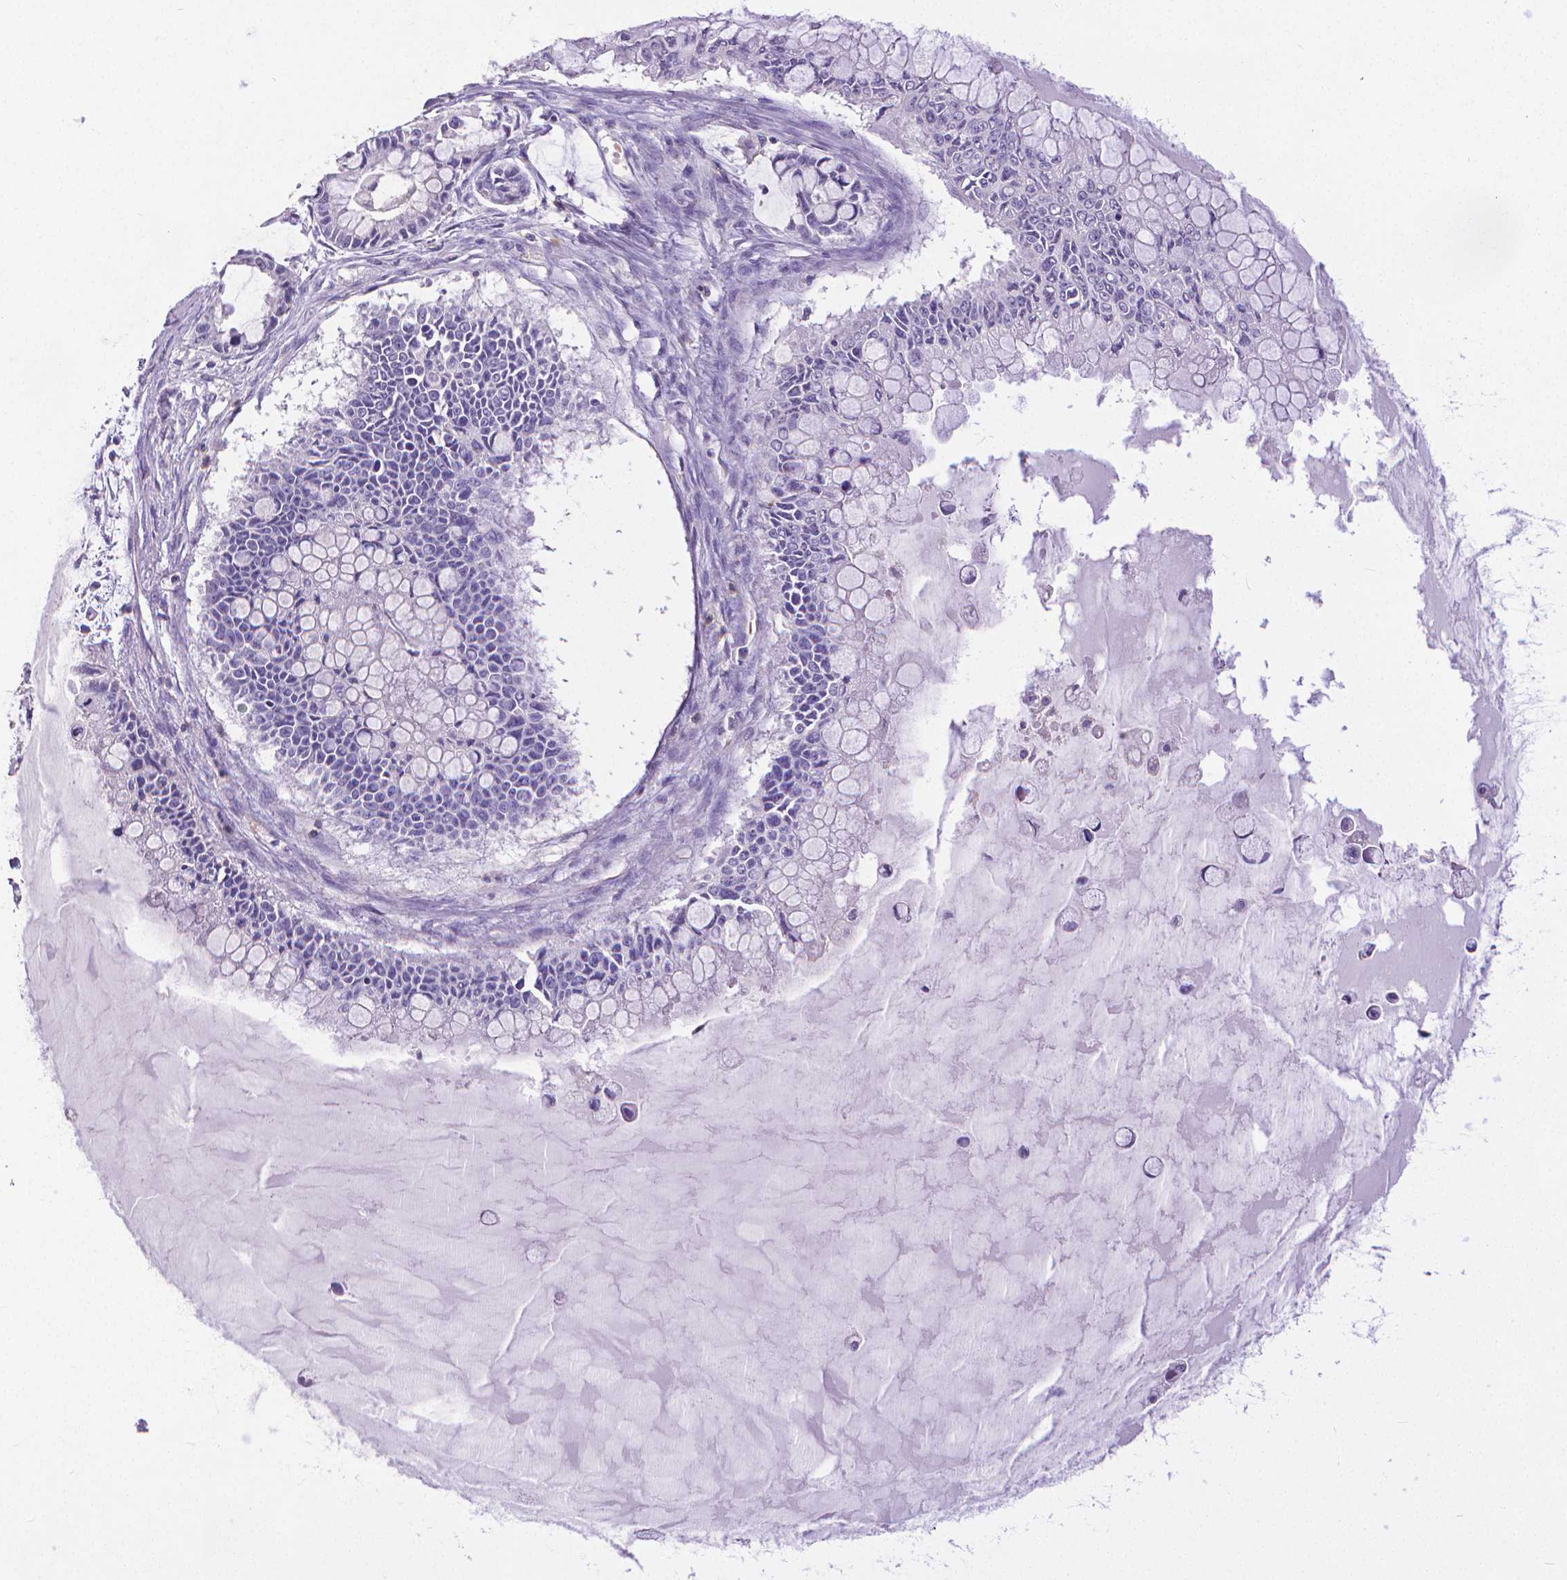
{"staining": {"intensity": "negative", "quantity": "none", "location": "none"}, "tissue": "ovarian cancer", "cell_type": "Tumor cells", "image_type": "cancer", "snomed": [{"axis": "morphology", "description": "Cystadenocarcinoma, mucinous, NOS"}, {"axis": "topography", "description": "Ovary"}], "caption": "IHC photomicrograph of neoplastic tissue: human ovarian cancer stained with DAB reveals no significant protein staining in tumor cells.", "gene": "CD4", "patient": {"sex": "female", "age": 63}}